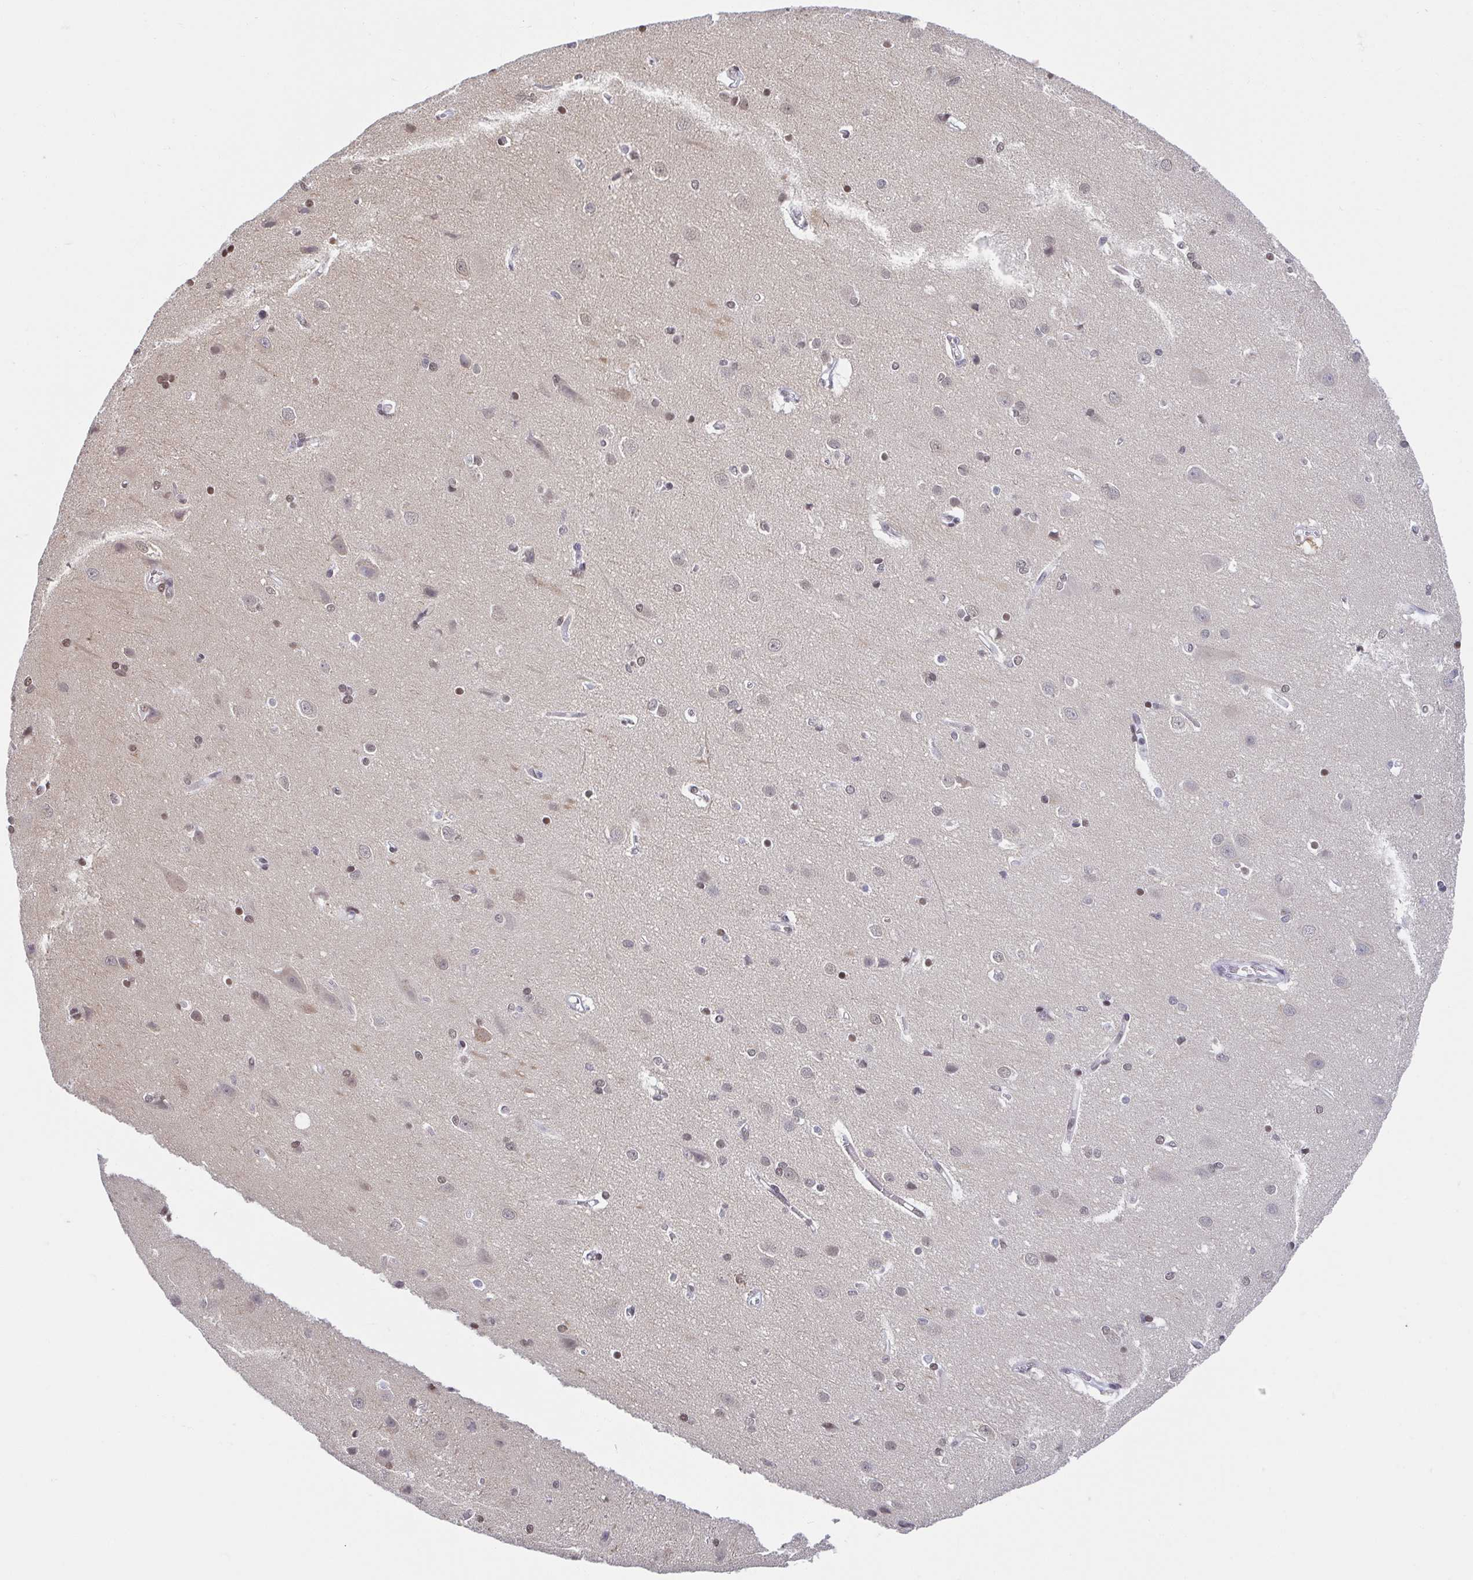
{"staining": {"intensity": "negative", "quantity": "none", "location": "none"}, "tissue": "cerebral cortex", "cell_type": "Endothelial cells", "image_type": "normal", "snomed": [{"axis": "morphology", "description": "Normal tissue, NOS"}, {"axis": "topography", "description": "Cerebral cortex"}], "caption": "Endothelial cells are negative for brown protein staining in normal cerebral cortex. (Immunohistochemistry, brightfield microscopy, high magnification).", "gene": "SLC7A10", "patient": {"sex": "male", "age": 37}}